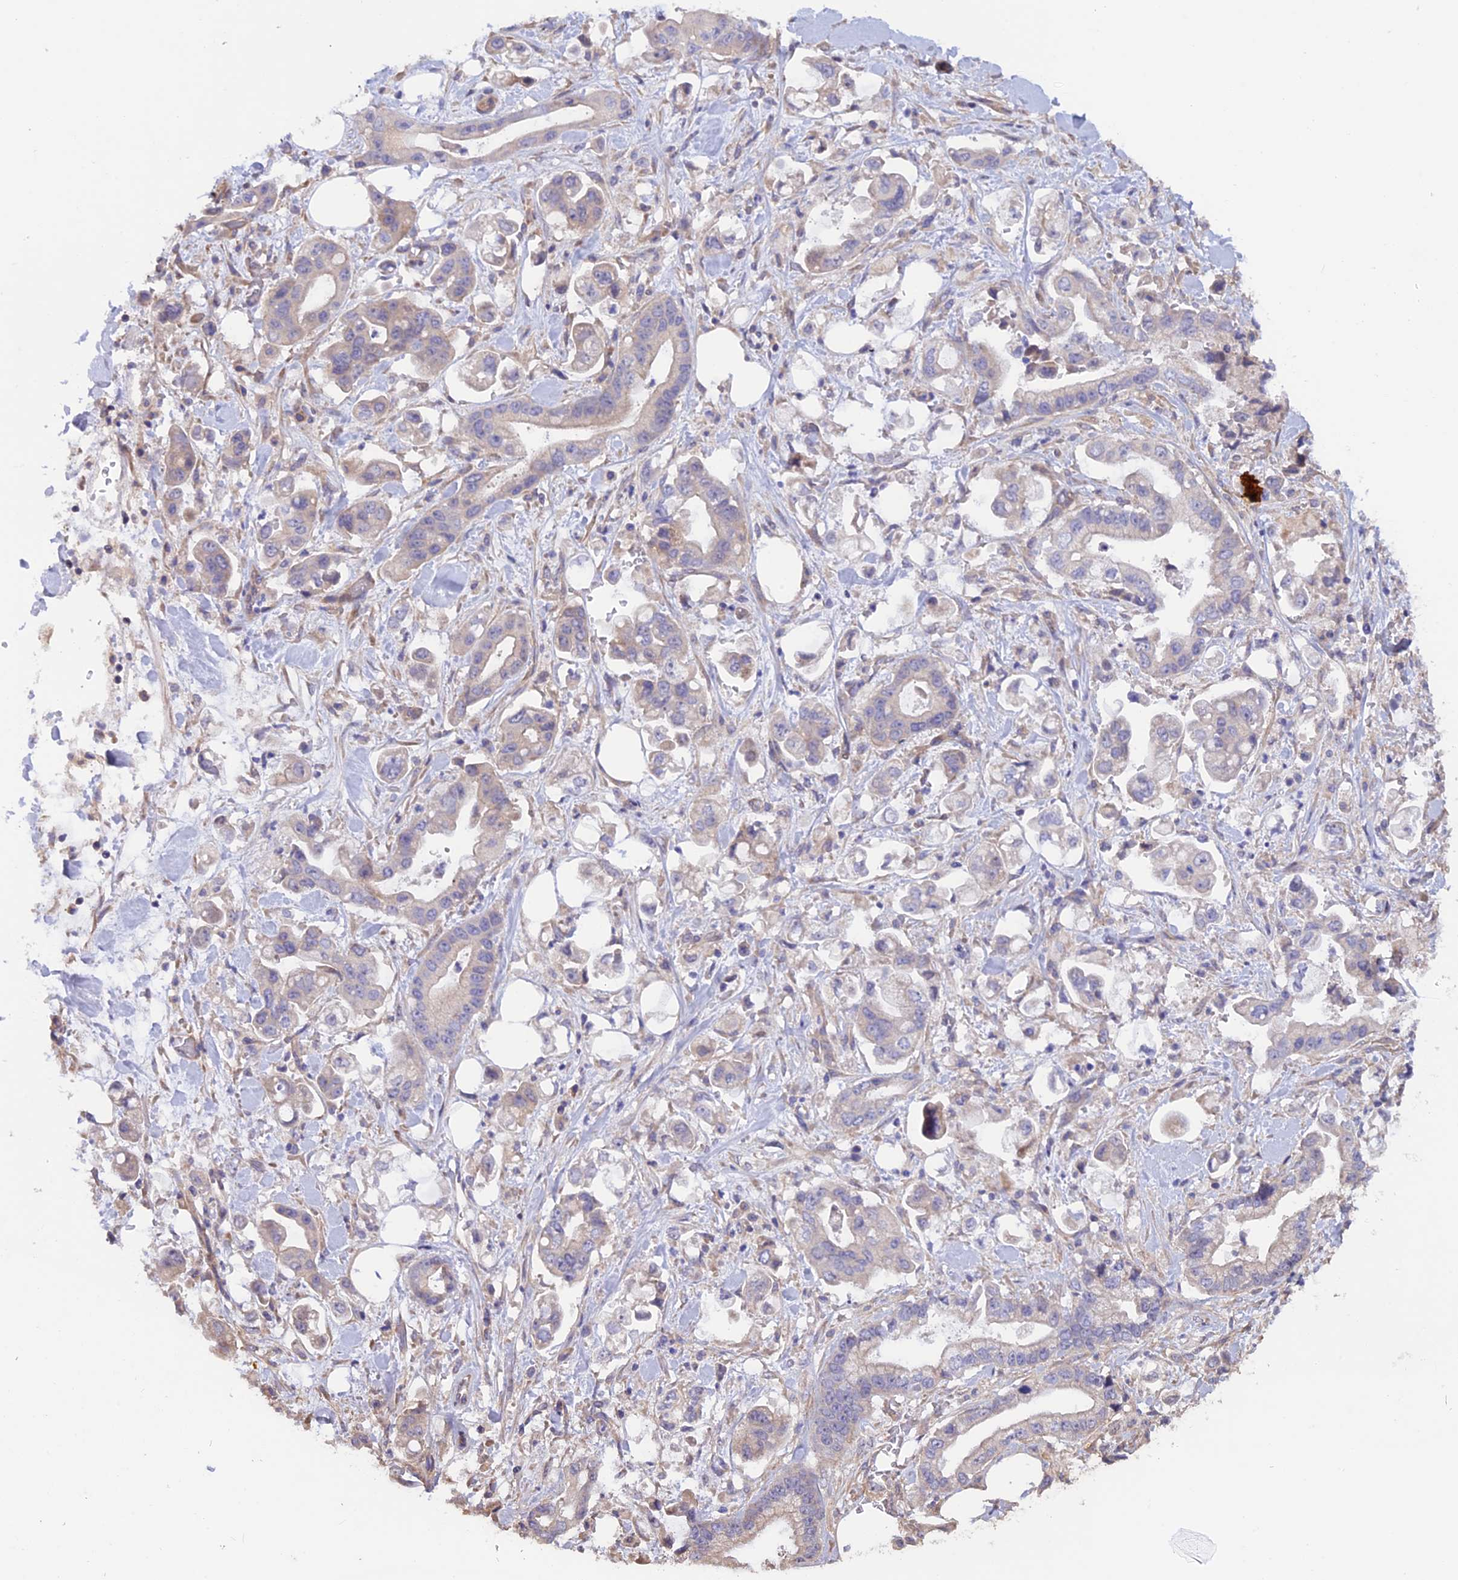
{"staining": {"intensity": "weak", "quantity": "<25%", "location": "cytoplasmic/membranous"}, "tissue": "stomach cancer", "cell_type": "Tumor cells", "image_type": "cancer", "snomed": [{"axis": "morphology", "description": "Adenocarcinoma, NOS"}, {"axis": "topography", "description": "Stomach"}], "caption": "Tumor cells show no significant protein positivity in adenocarcinoma (stomach).", "gene": "HYCC1", "patient": {"sex": "male", "age": 62}}